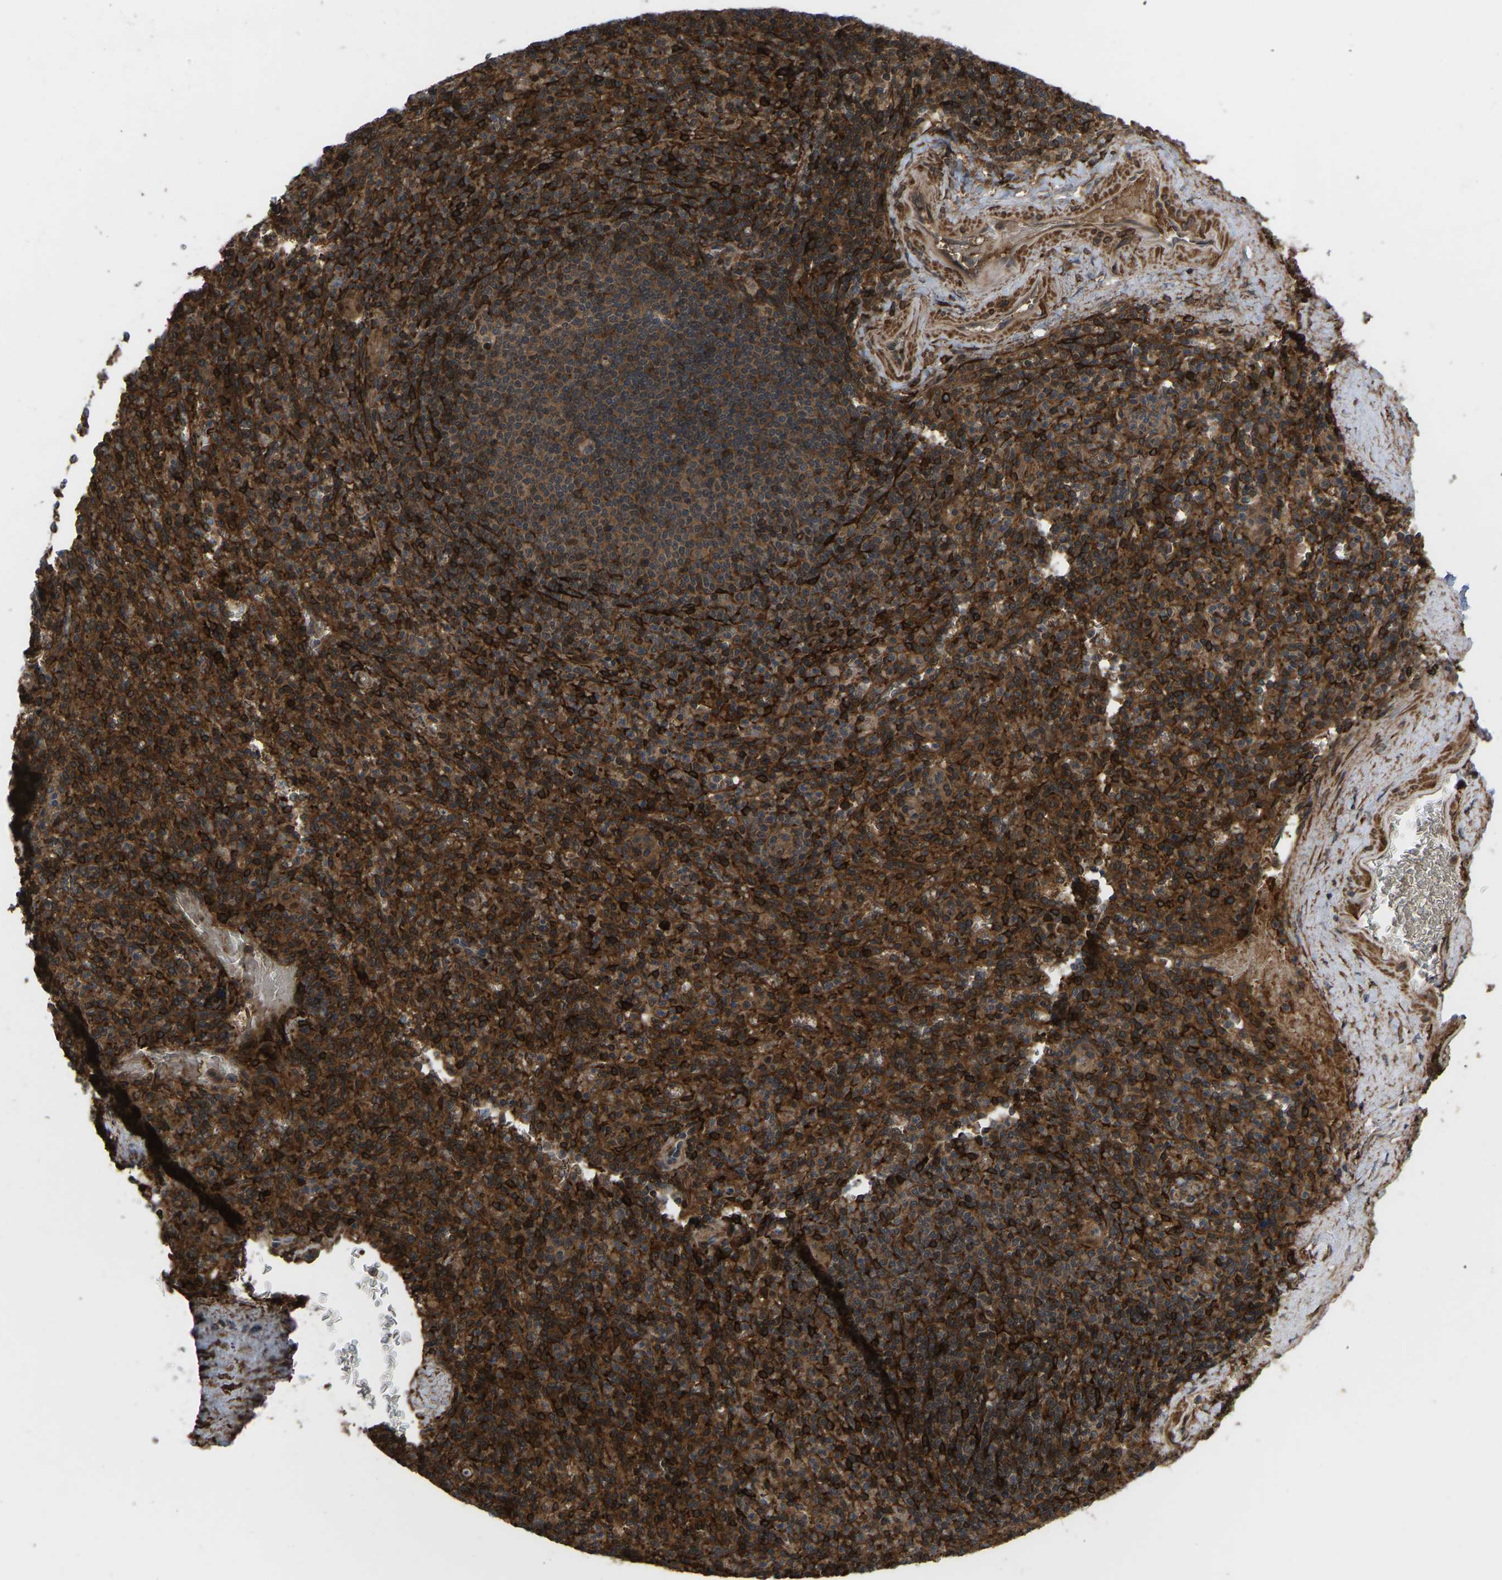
{"staining": {"intensity": "strong", "quantity": ">75%", "location": "cytoplasmic/membranous,nuclear"}, "tissue": "spleen", "cell_type": "Cells in red pulp", "image_type": "normal", "snomed": [{"axis": "morphology", "description": "Normal tissue, NOS"}, {"axis": "topography", "description": "Spleen"}], "caption": "This is an image of immunohistochemistry staining of benign spleen, which shows strong expression in the cytoplasmic/membranous,nuclear of cells in red pulp.", "gene": "CYP7B1", "patient": {"sex": "male", "age": 36}}